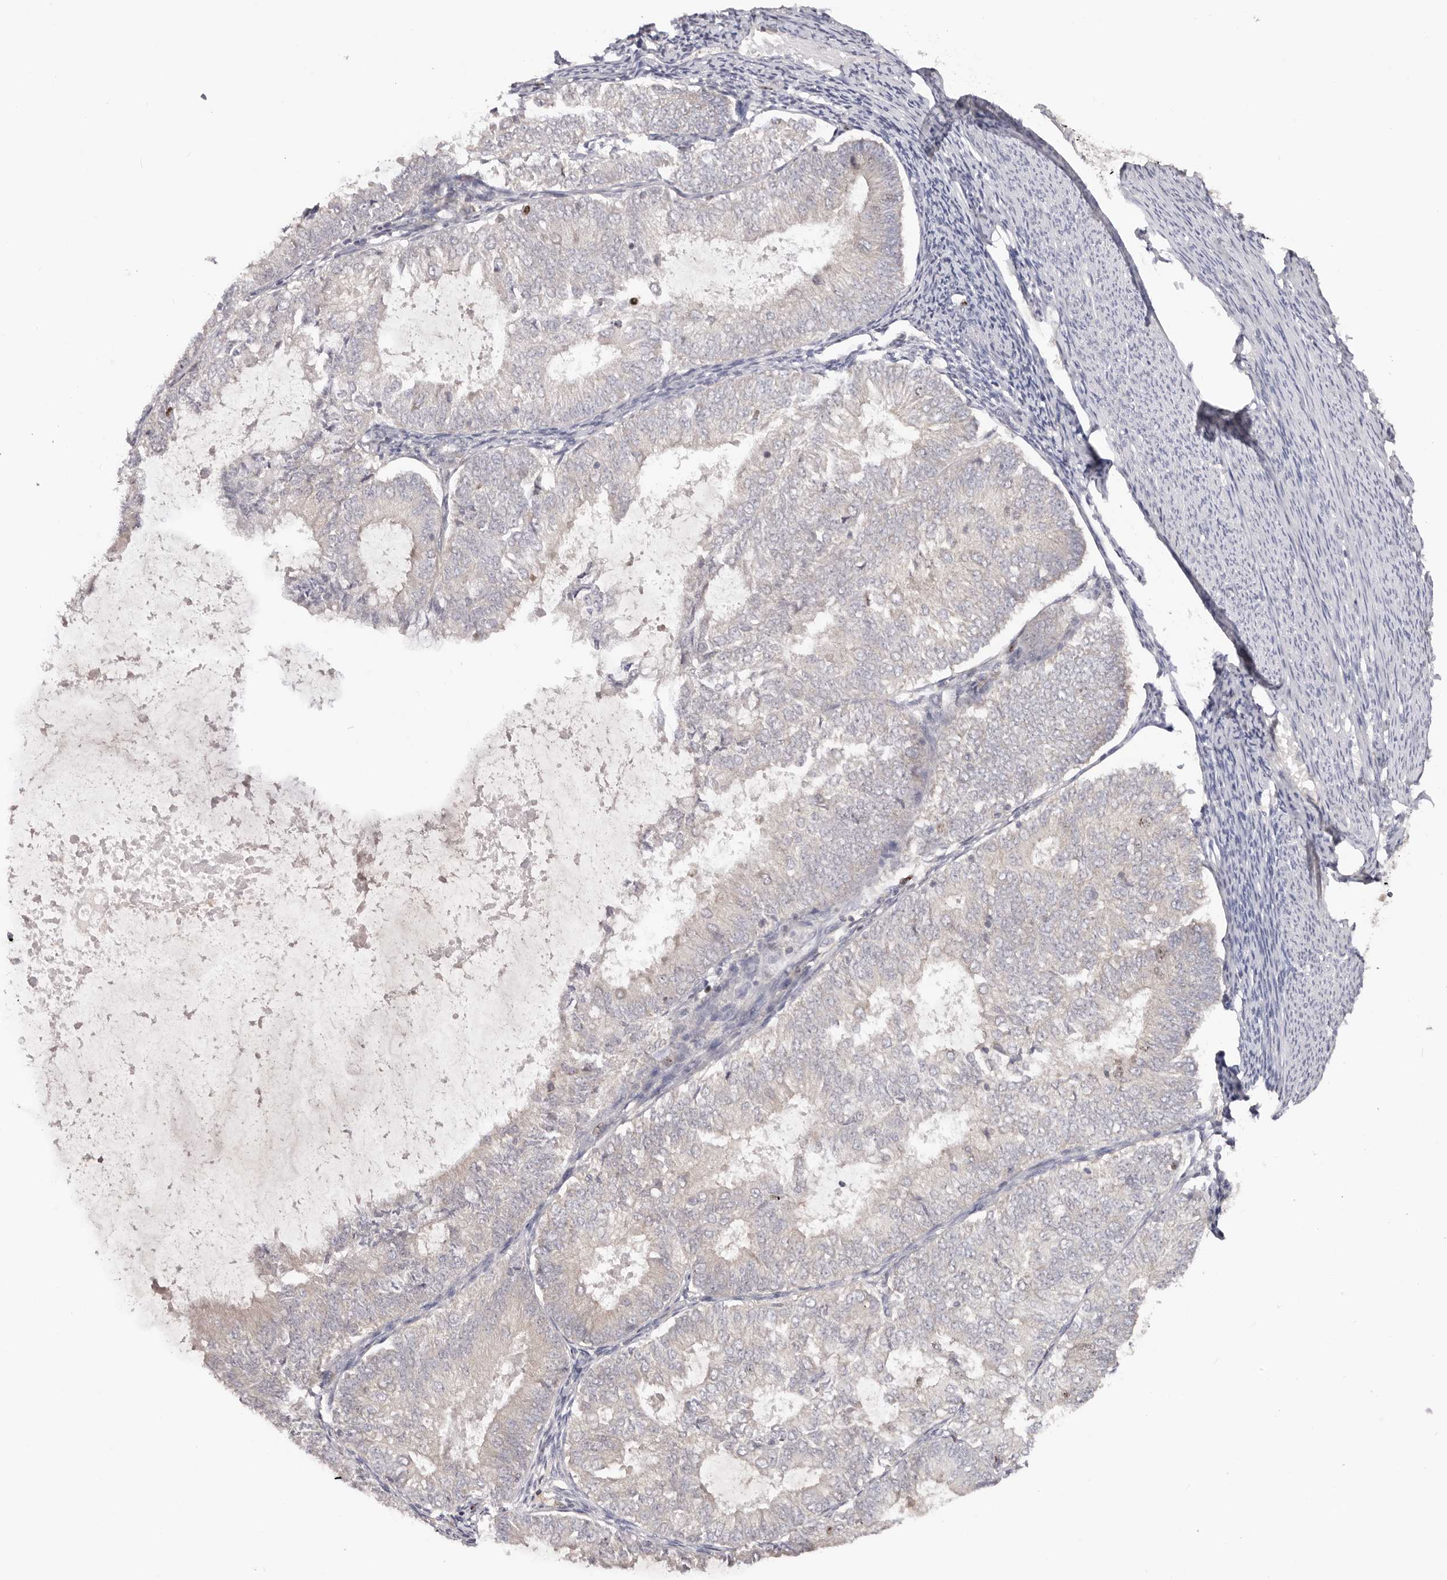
{"staining": {"intensity": "negative", "quantity": "none", "location": "none"}, "tissue": "endometrial cancer", "cell_type": "Tumor cells", "image_type": "cancer", "snomed": [{"axis": "morphology", "description": "Adenocarcinoma, NOS"}, {"axis": "topography", "description": "Endometrium"}], "caption": "Histopathology image shows no protein staining in tumor cells of adenocarcinoma (endometrial) tissue.", "gene": "CCDC190", "patient": {"sex": "female", "age": 57}}